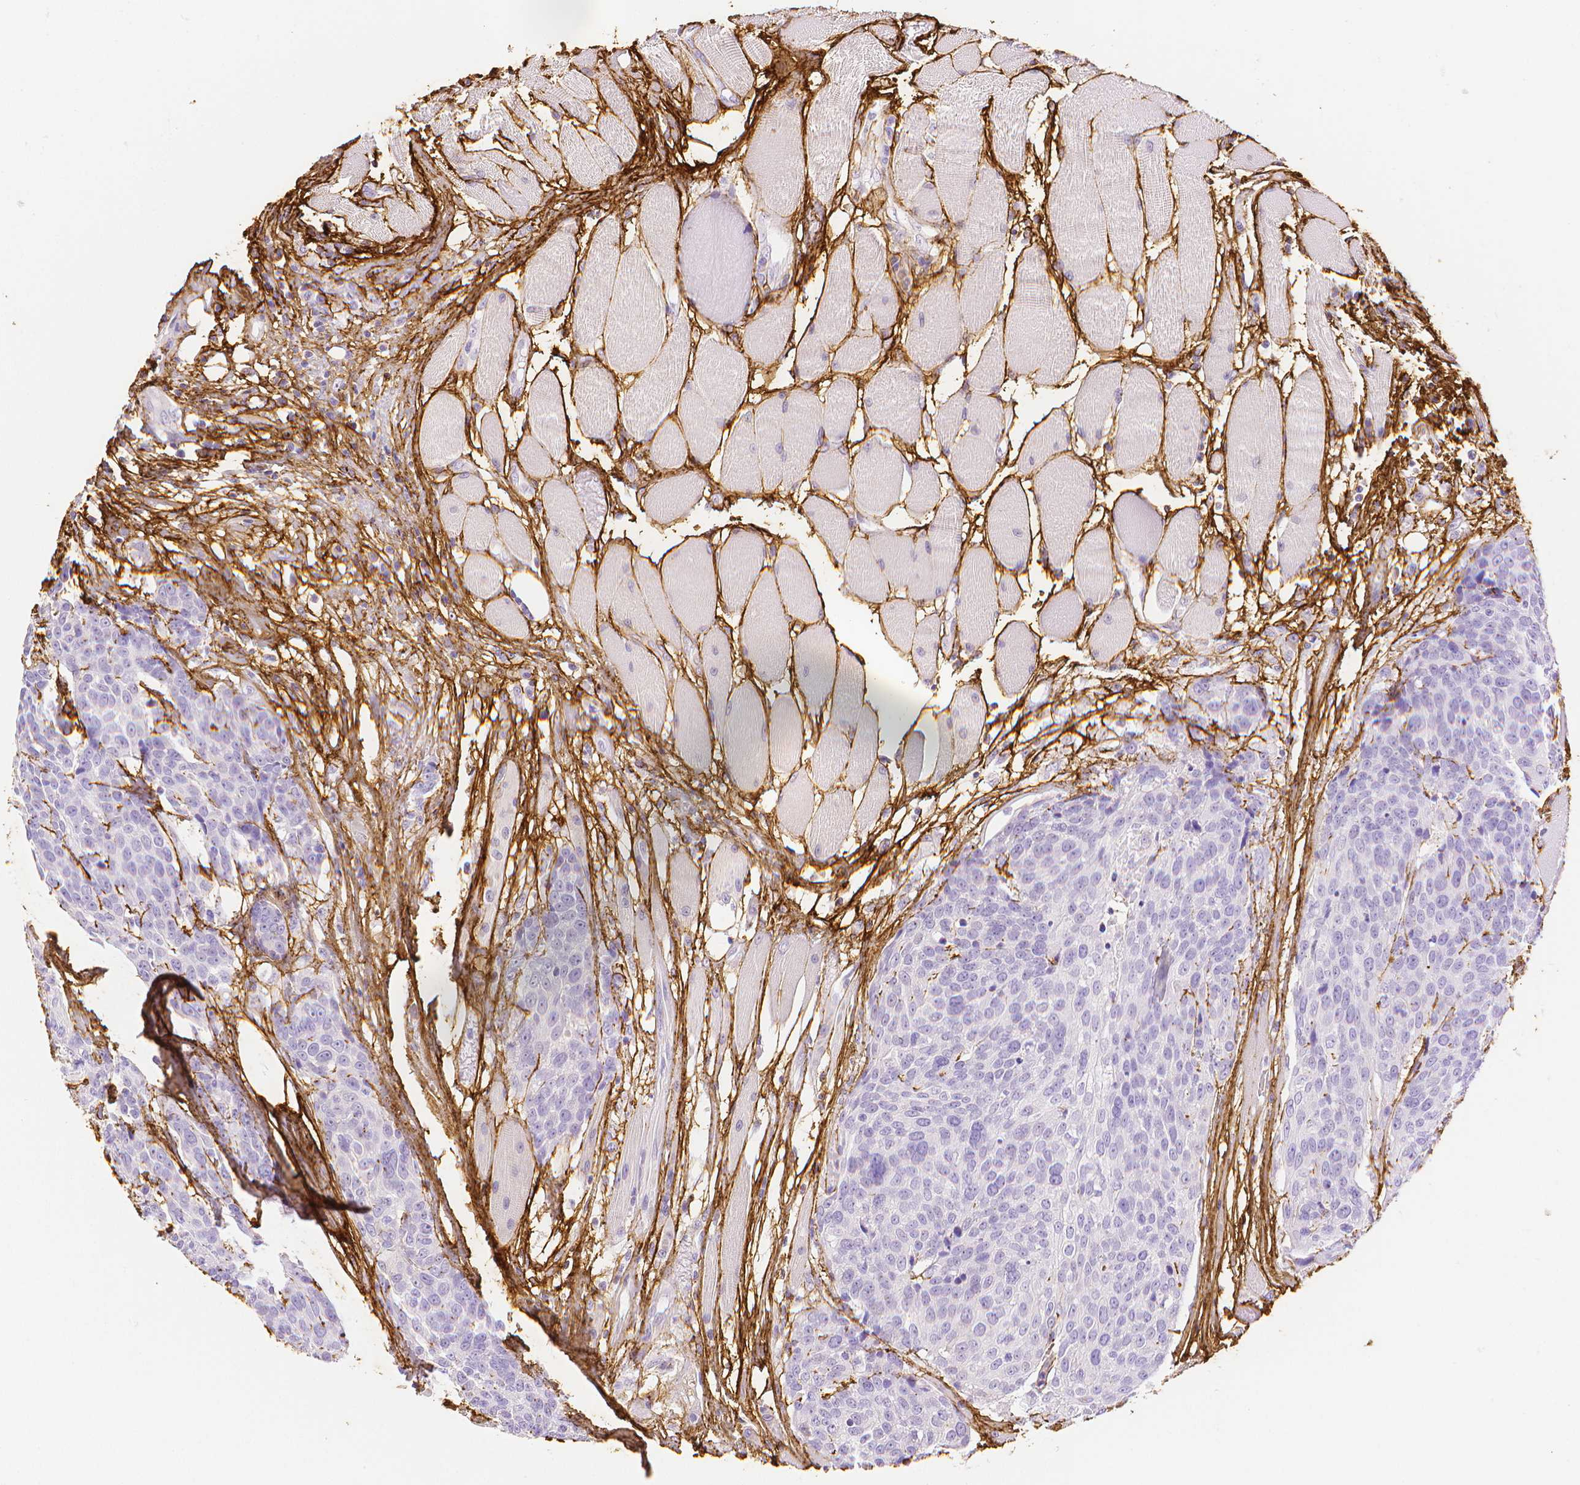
{"staining": {"intensity": "negative", "quantity": "none", "location": "none"}, "tissue": "head and neck cancer", "cell_type": "Tumor cells", "image_type": "cancer", "snomed": [{"axis": "morphology", "description": "Squamous cell carcinoma, NOS"}, {"axis": "topography", "description": "Oral tissue"}, {"axis": "topography", "description": "Head-Neck"}], "caption": "The IHC micrograph has no significant expression in tumor cells of head and neck cancer tissue. (DAB (3,3'-diaminobenzidine) immunohistochemistry visualized using brightfield microscopy, high magnification).", "gene": "FBN1", "patient": {"sex": "male", "age": 64}}